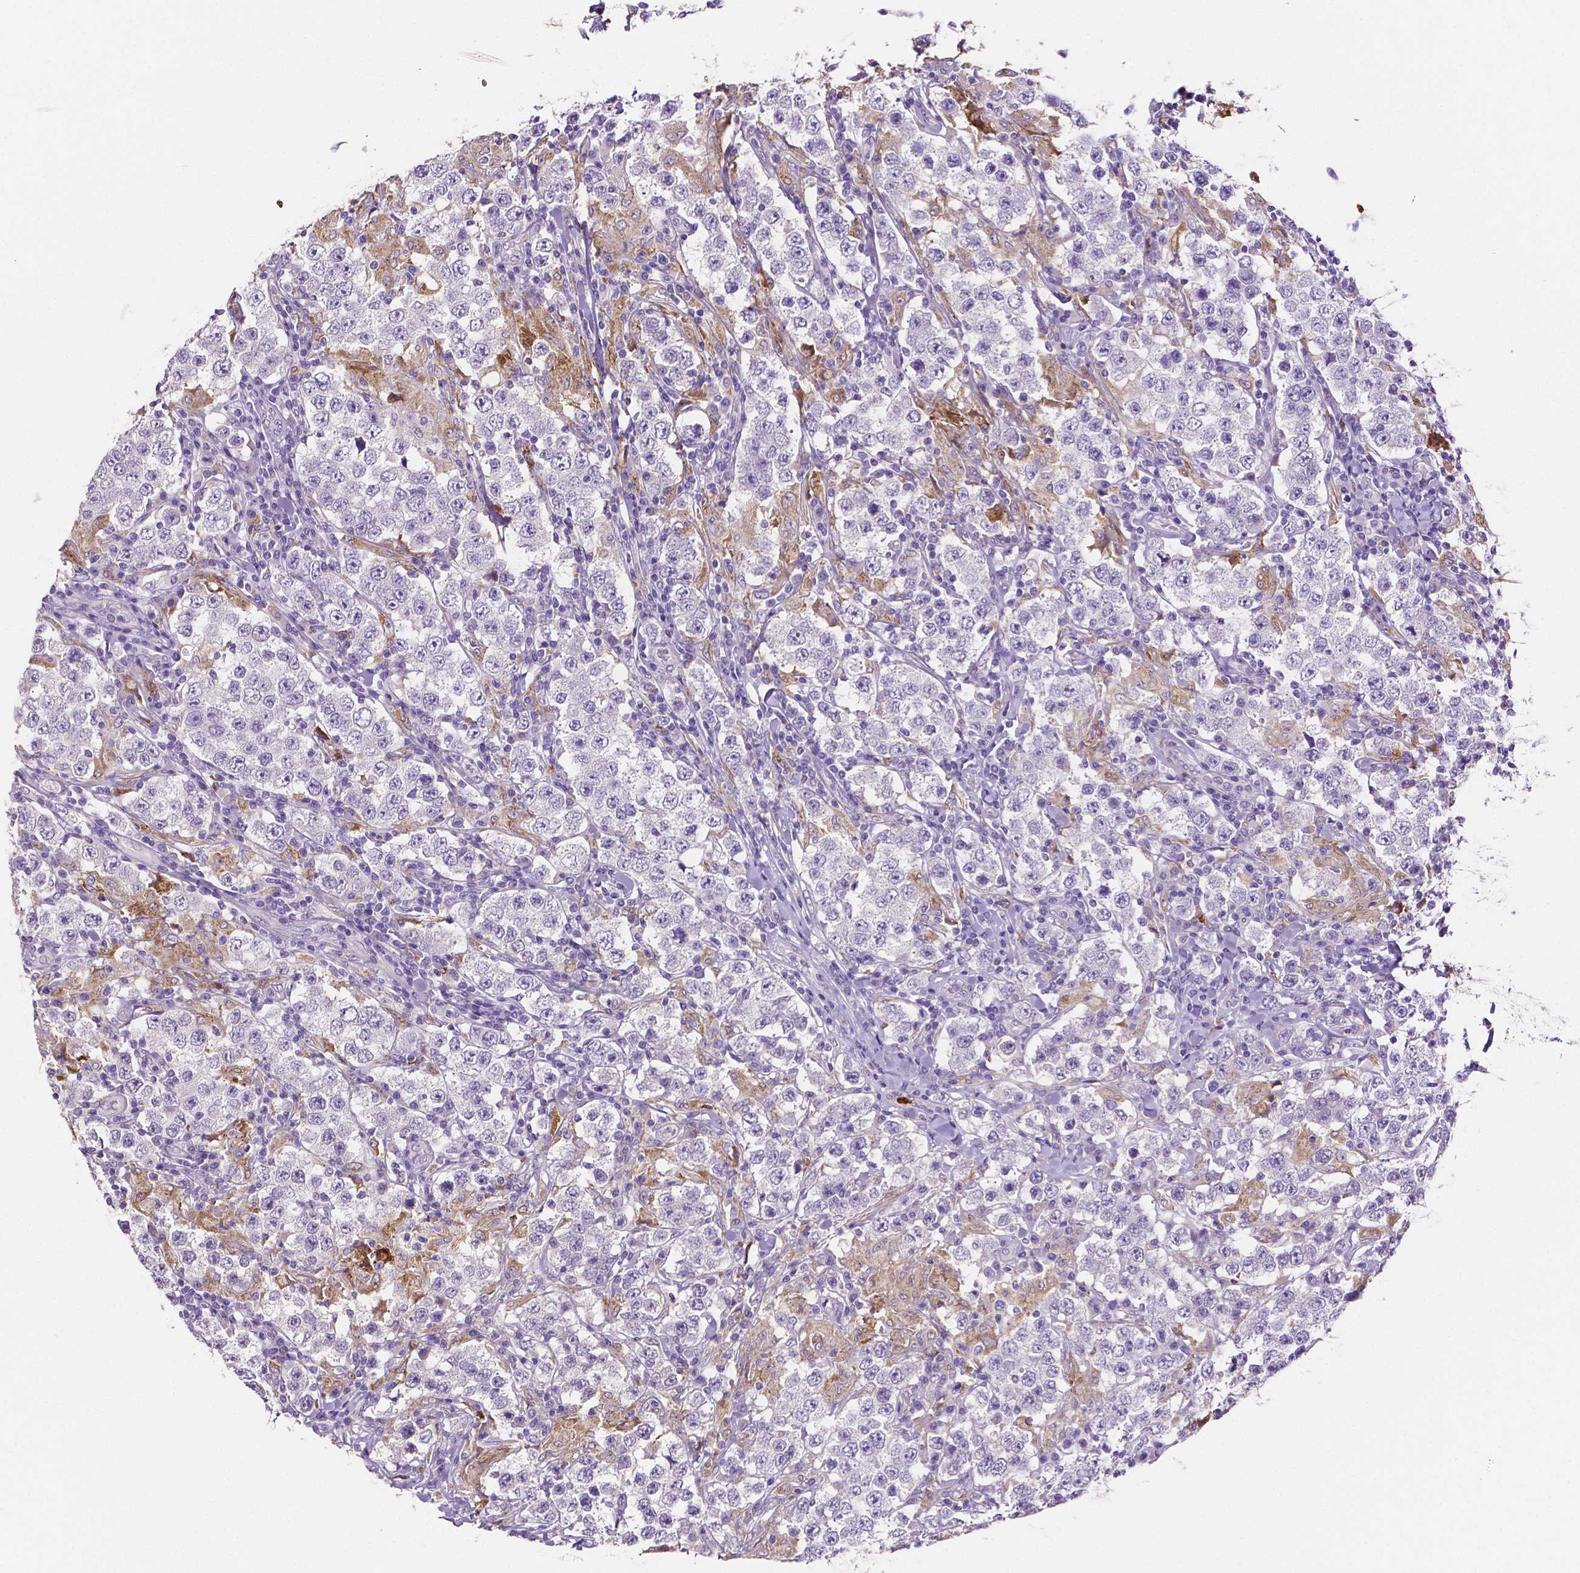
{"staining": {"intensity": "negative", "quantity": "none", "location": "none"}, "tissue": "testis cancer", "cell_type": "Tumor cells", "image_type": "cancer", "snomed": [{"axis": "morphology", "description": "Seminoma, NOS"}, {"axis": "morphology", "description": "Carcinoma, Embryonal, NOS"}, {"axis": "topography", "description": "Testis"}], "caption": "Tumor cells are negative for brown protein staining in testis embryonal carcinoma.", "gene": "MMP9", "patient": {"sex": "male", "age": 41}}